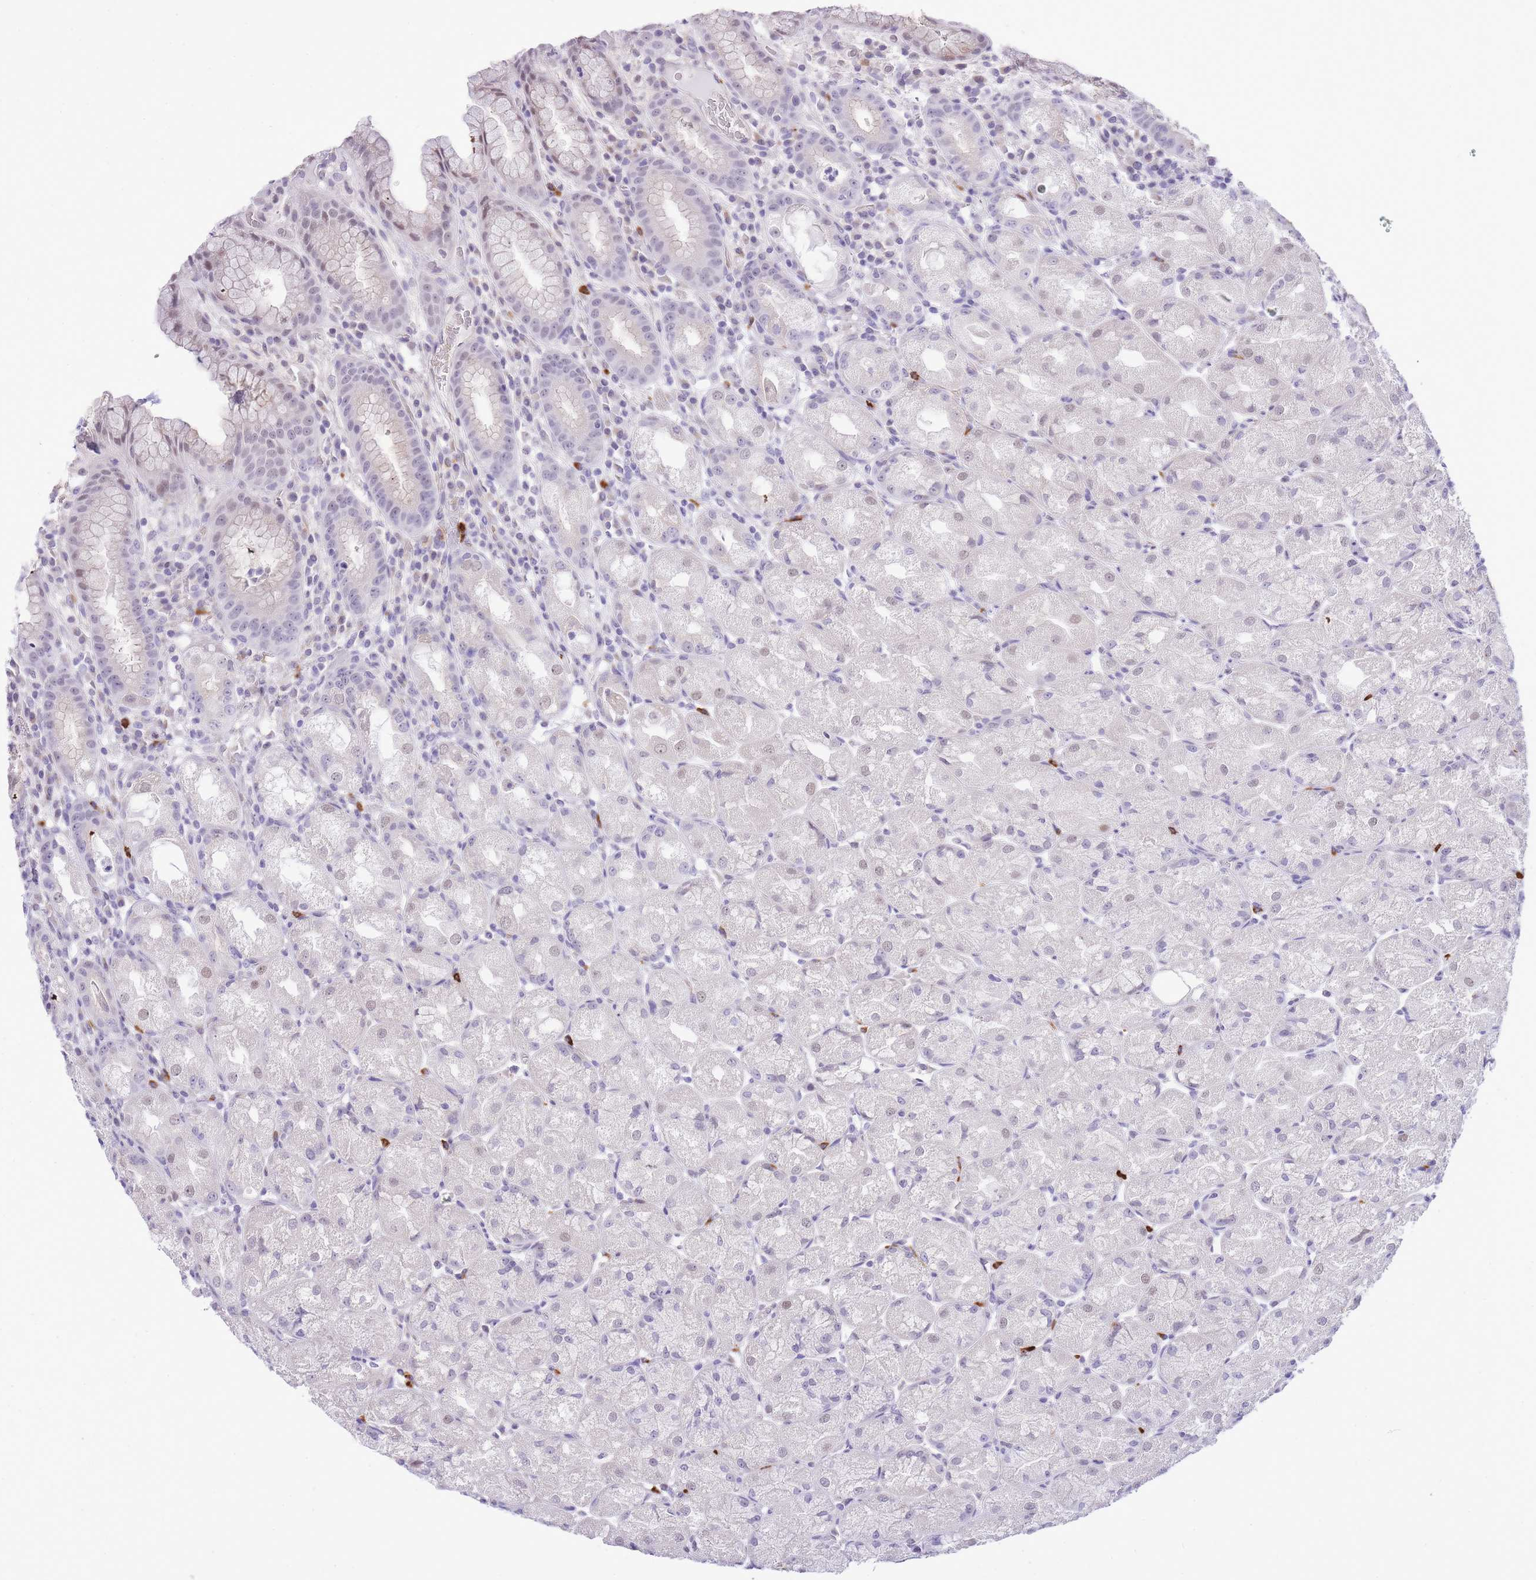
{"staining": {"intensity": "weak", "quantity": "<25%", "location": "nuclear"}, "tissue": "stomach", "cell_type": "Glandular cells", "image_type": "normal", "snomed": [{"axis": "morphology", "description": "Normal tissue, NOS"}, {"axis": "topography", "description": "Stomach, upper"}], "caption": "DAB immunohistochemical staining of benign human stomach exhibits no significant staining in glandular cells.", "gene": "MEIOSIN", "patient": {"sex": "male", "age": 52}}